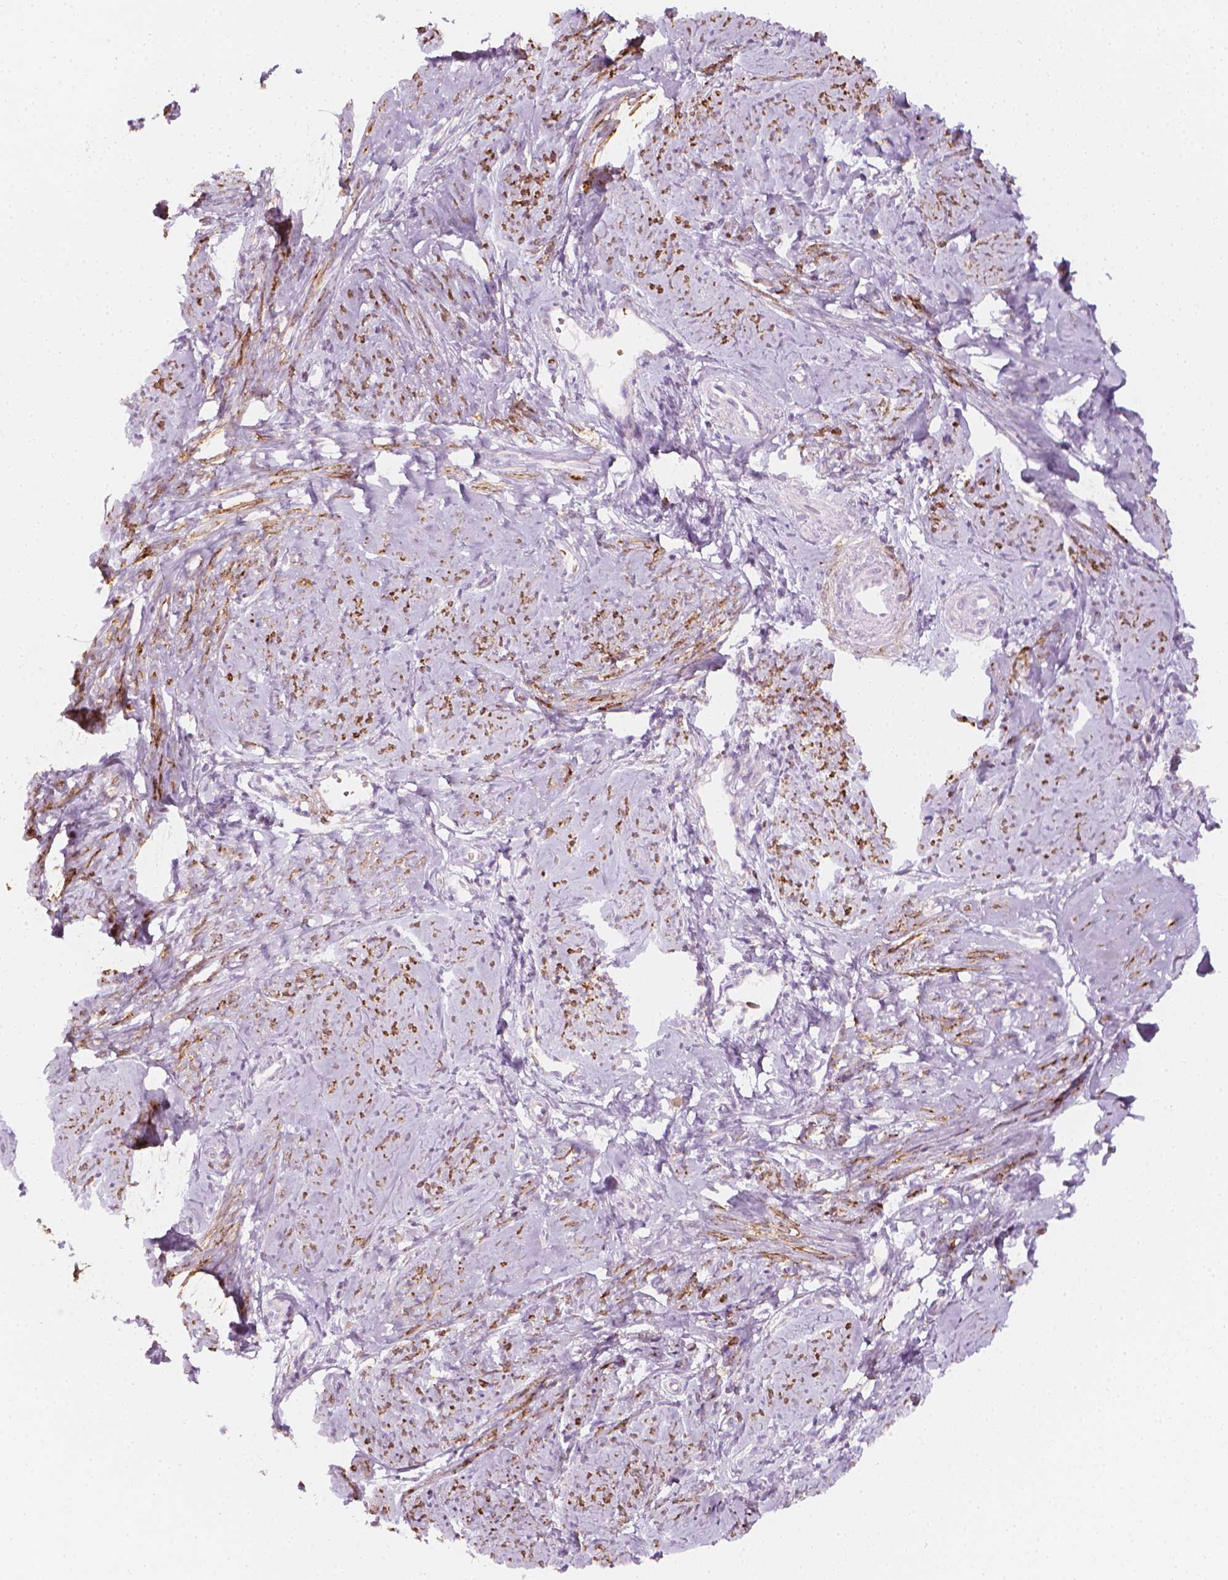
{"staining": {"intensity": "moderate", "quantity": "25%-75%", "location": "cytoplasmic/membranous"}, "tissue": "smooth muscle", "cell_type": "Smooth muscle cells", "image_type": "normal", "snomed": [{"axis": "morphology", "description": "Normal tissue, NOS"}, {"axis": "topography", "description": "Smooth muscle"}], "caption": "Unremarkable smooth muscle was stained to show a protein in brown. There is medium levels of moderate cytoplasmic/membranous positivity in approximately 25%-75% of smooth muscle cells. The protein is stained brown, and the nuclei are stained in blue (DAB (3,3'-diaminobenzidine) IHC with brightfield microscopy, high magnification).", "gene": "CES1", "patient": {"sex": "female", "age": 48}}